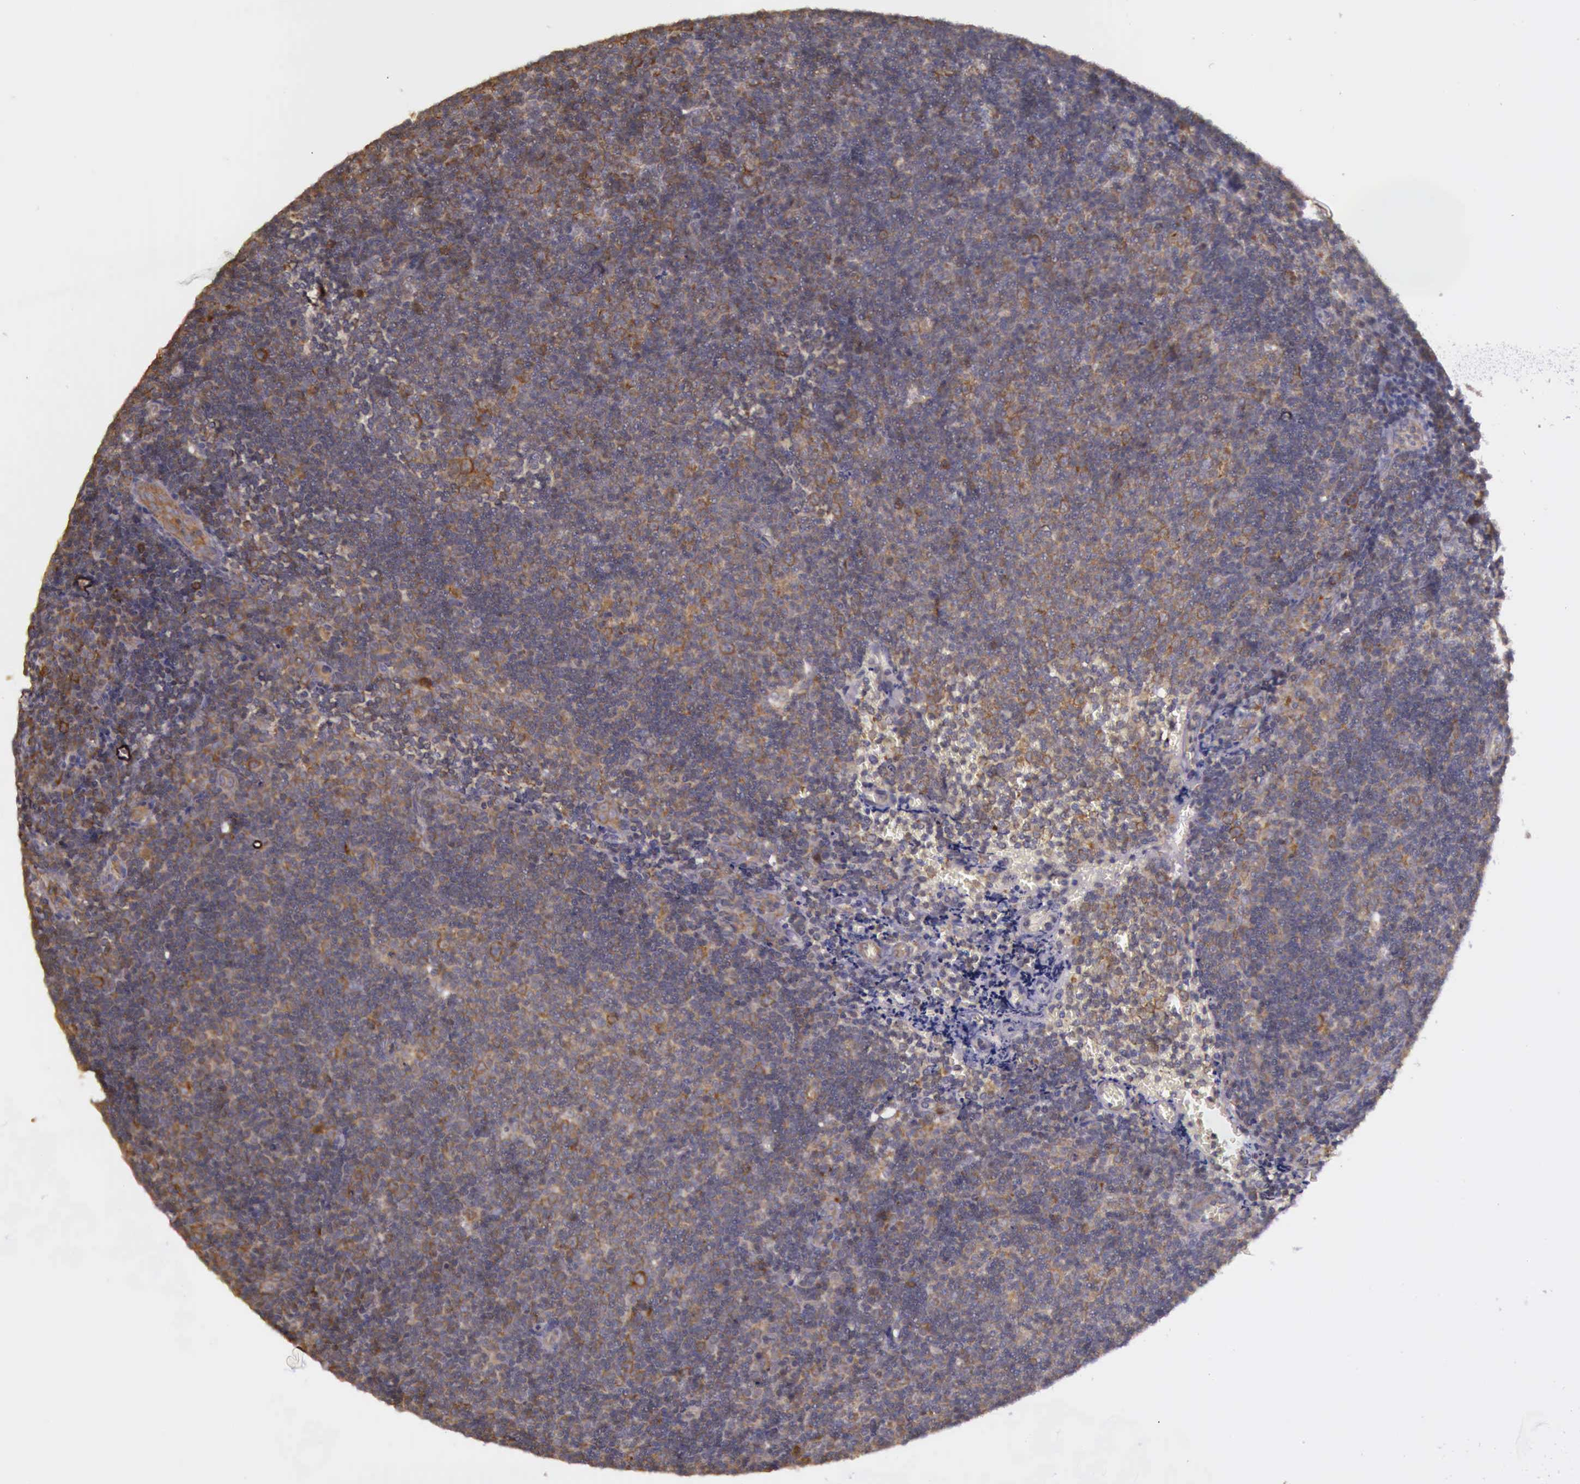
{"staining": {"intensity": "moderate", "quantity": ">75%", "location": "cytoplasmic/membranous"}, "tissue": "lymphoma", "cell_type": "Tumor cells", "image_type": "cancer", "snomed": [{"axis": "morphology", "description": "Malignant lymphoma, non-Hodgkin's type, Low grade"}, {"axis": "topography", "description": "Lymph node"}], "caption": "A brown stain shows moderate cytoplasmic/membranous expression of a protein in human lymphoma tumor cells.", "gene": "EIF5", "patient": {"sex": "male", "age": 49}}